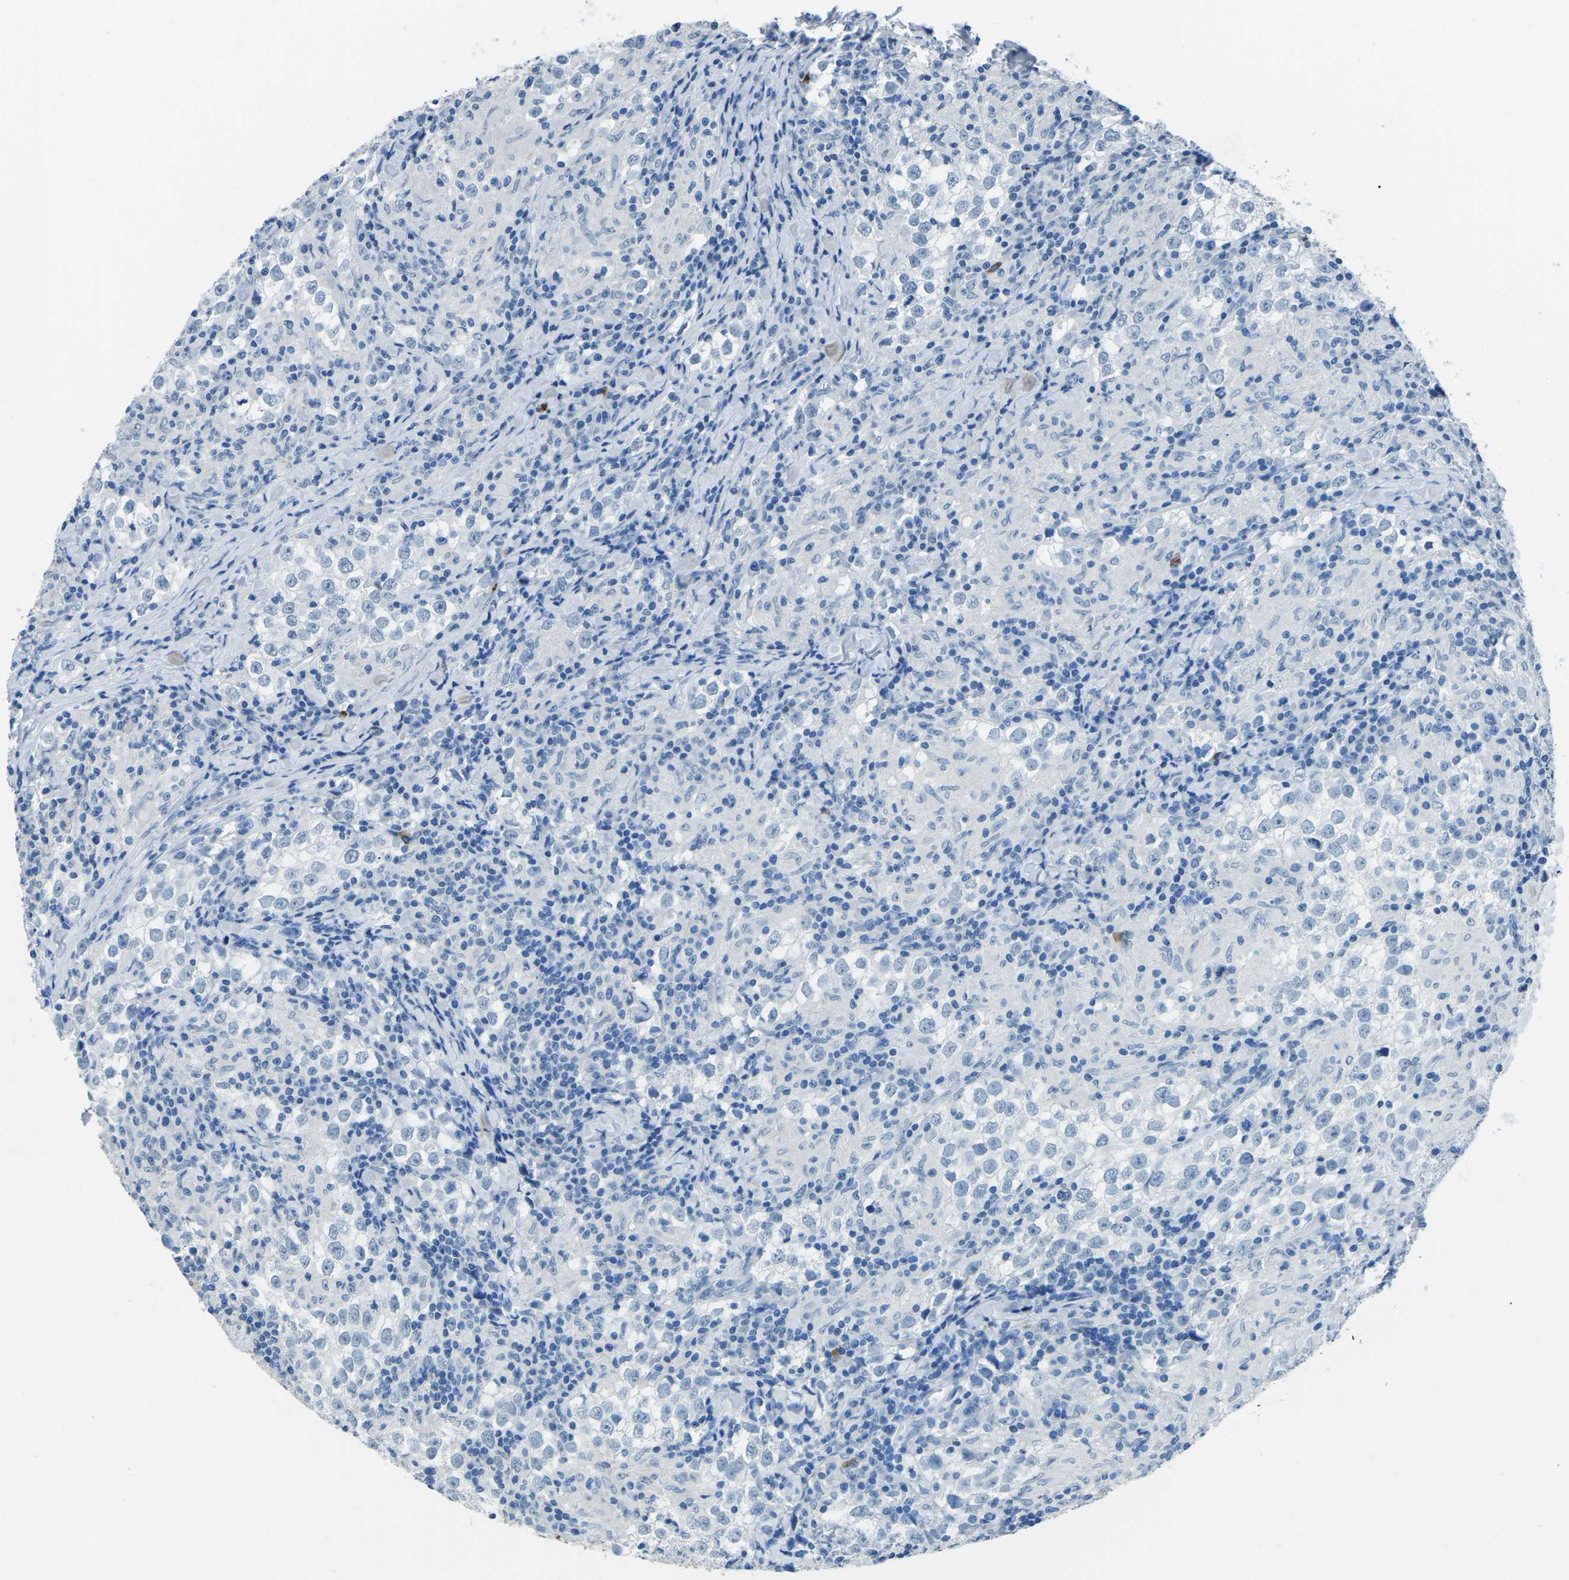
{"staining": {"intensity": "negative", "quantity": "none", "location": "none"}, "tissue": "testis cancer", "cell_type": "Tumor cells", "image_type": "cancer", "snomed": [{"axis": "morphology", "description": "Seminoma, NOS"}, {"axis": "morphology", "description": "Carcinoma, Embryonal, NOS"}, {"axis": "topography", "description": "Testis"}], "caption": "Immunohistochemical staining of embryonal carcinoma (testis) reveals no significant expression in tumor cells. (Immunohistochemistry (ihc), brightfield microscopy, high magnification).", "gene": "MYH8", "patient": {"sex": "male", "age": 36}}